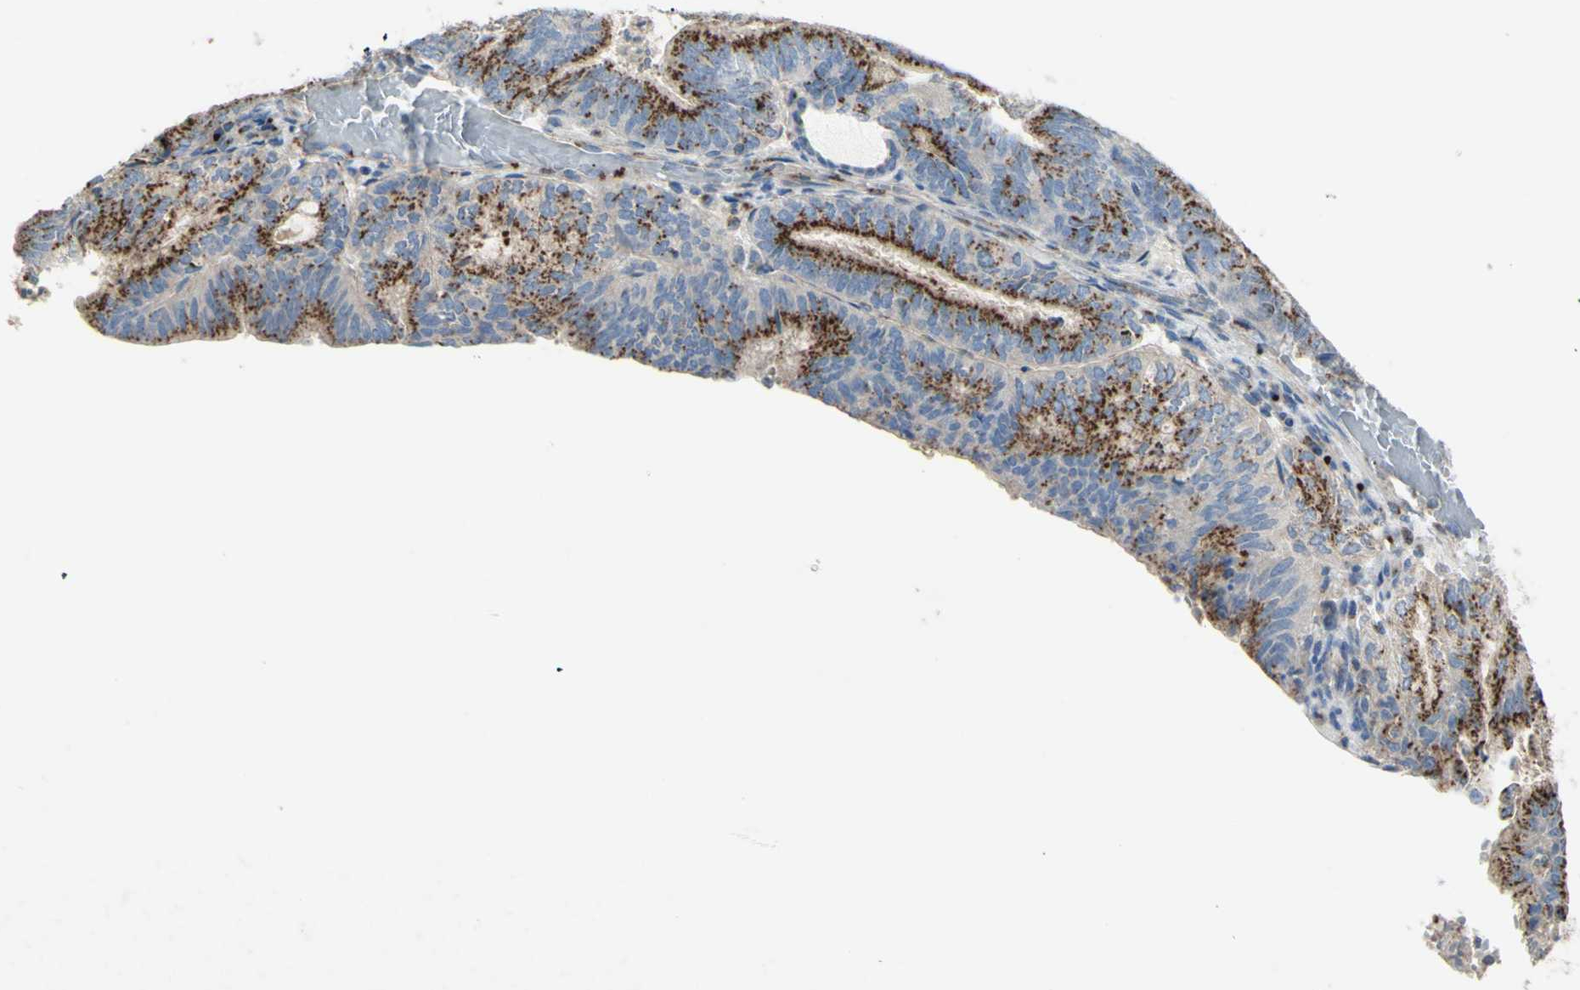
{"staining": {"intensity": "moderate", "quantity": ">75%", "location": "cytoplasmic/membranous"}, "tissue": "endometrial cancer", "cell_type": "Tumor cells", "image_type": "cancer", "snomed": [{"axis": "morphology", "description": "Adenocarcinoma, NOS"}, {"axis": "topography", "description": "Uterus"}], "caption": "This photomicrograph exhibits immunohistochemistry (IHC) staining of endometrial cancer, with medium moderate cytoplasmic/membranous expression in about >75% of tumor cells.", "gene": "B4GALT3", "patient": {"sex": "female", "age": 60}}